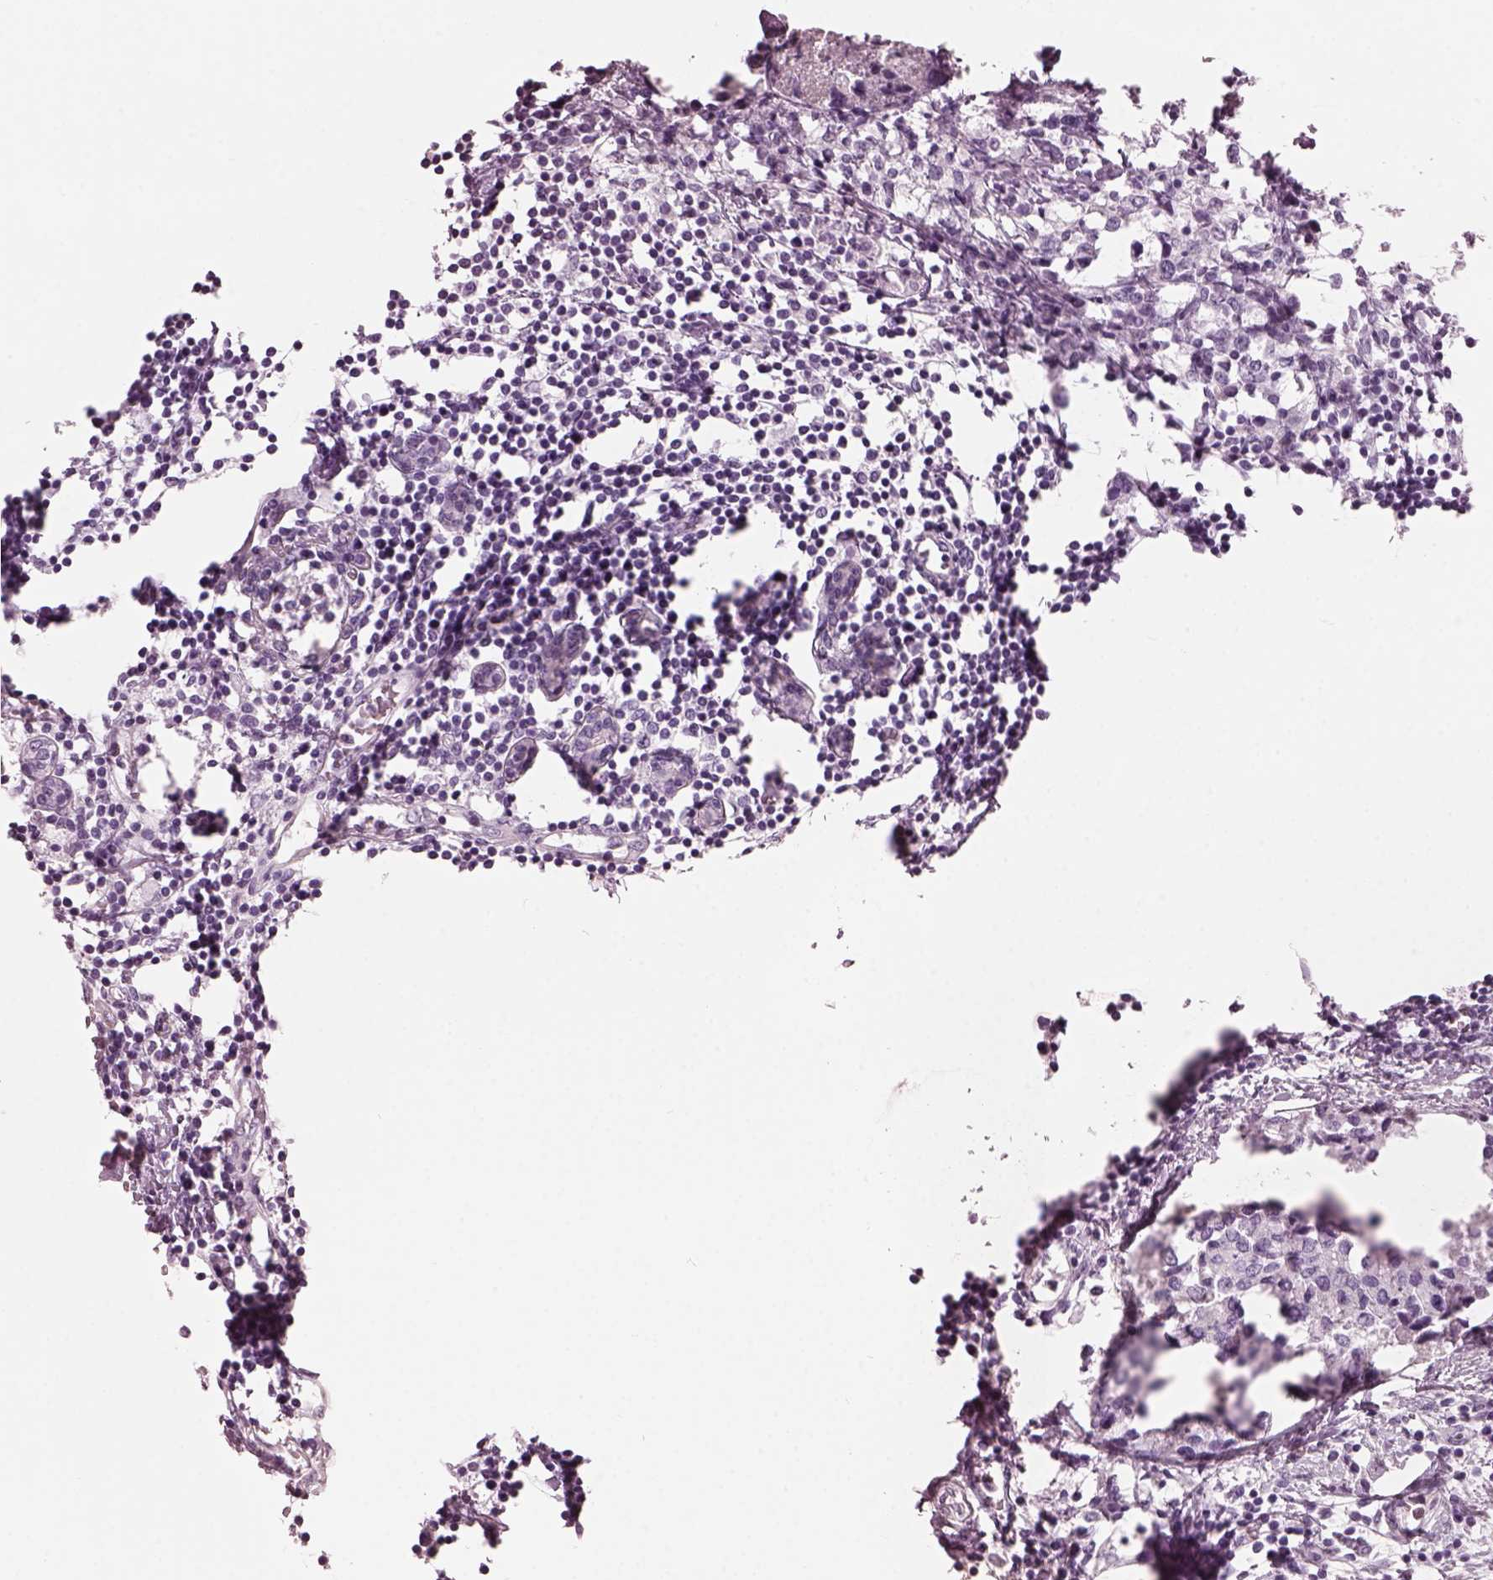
{"staining": {"intensity": "negative", "quantity": "none", "location": "none"}, "tissue": "breast cancer", "cell_type": "Tumor cells", "image_type": "cancer", "snomed": [{"axis": "morphology", "description": "Lobular carcinoma"}, {"axis": "topography", "description": "Breast"}], "caption": "This micrograph is of lobular carcinoma (breast) stained with immunohistochemistry to label a protein in brown with the nuclei are counter-stained blue. There is no expression in tumor cells.", "gene": "HYDIN", "patient": {"sex": "female", "age": 59}}